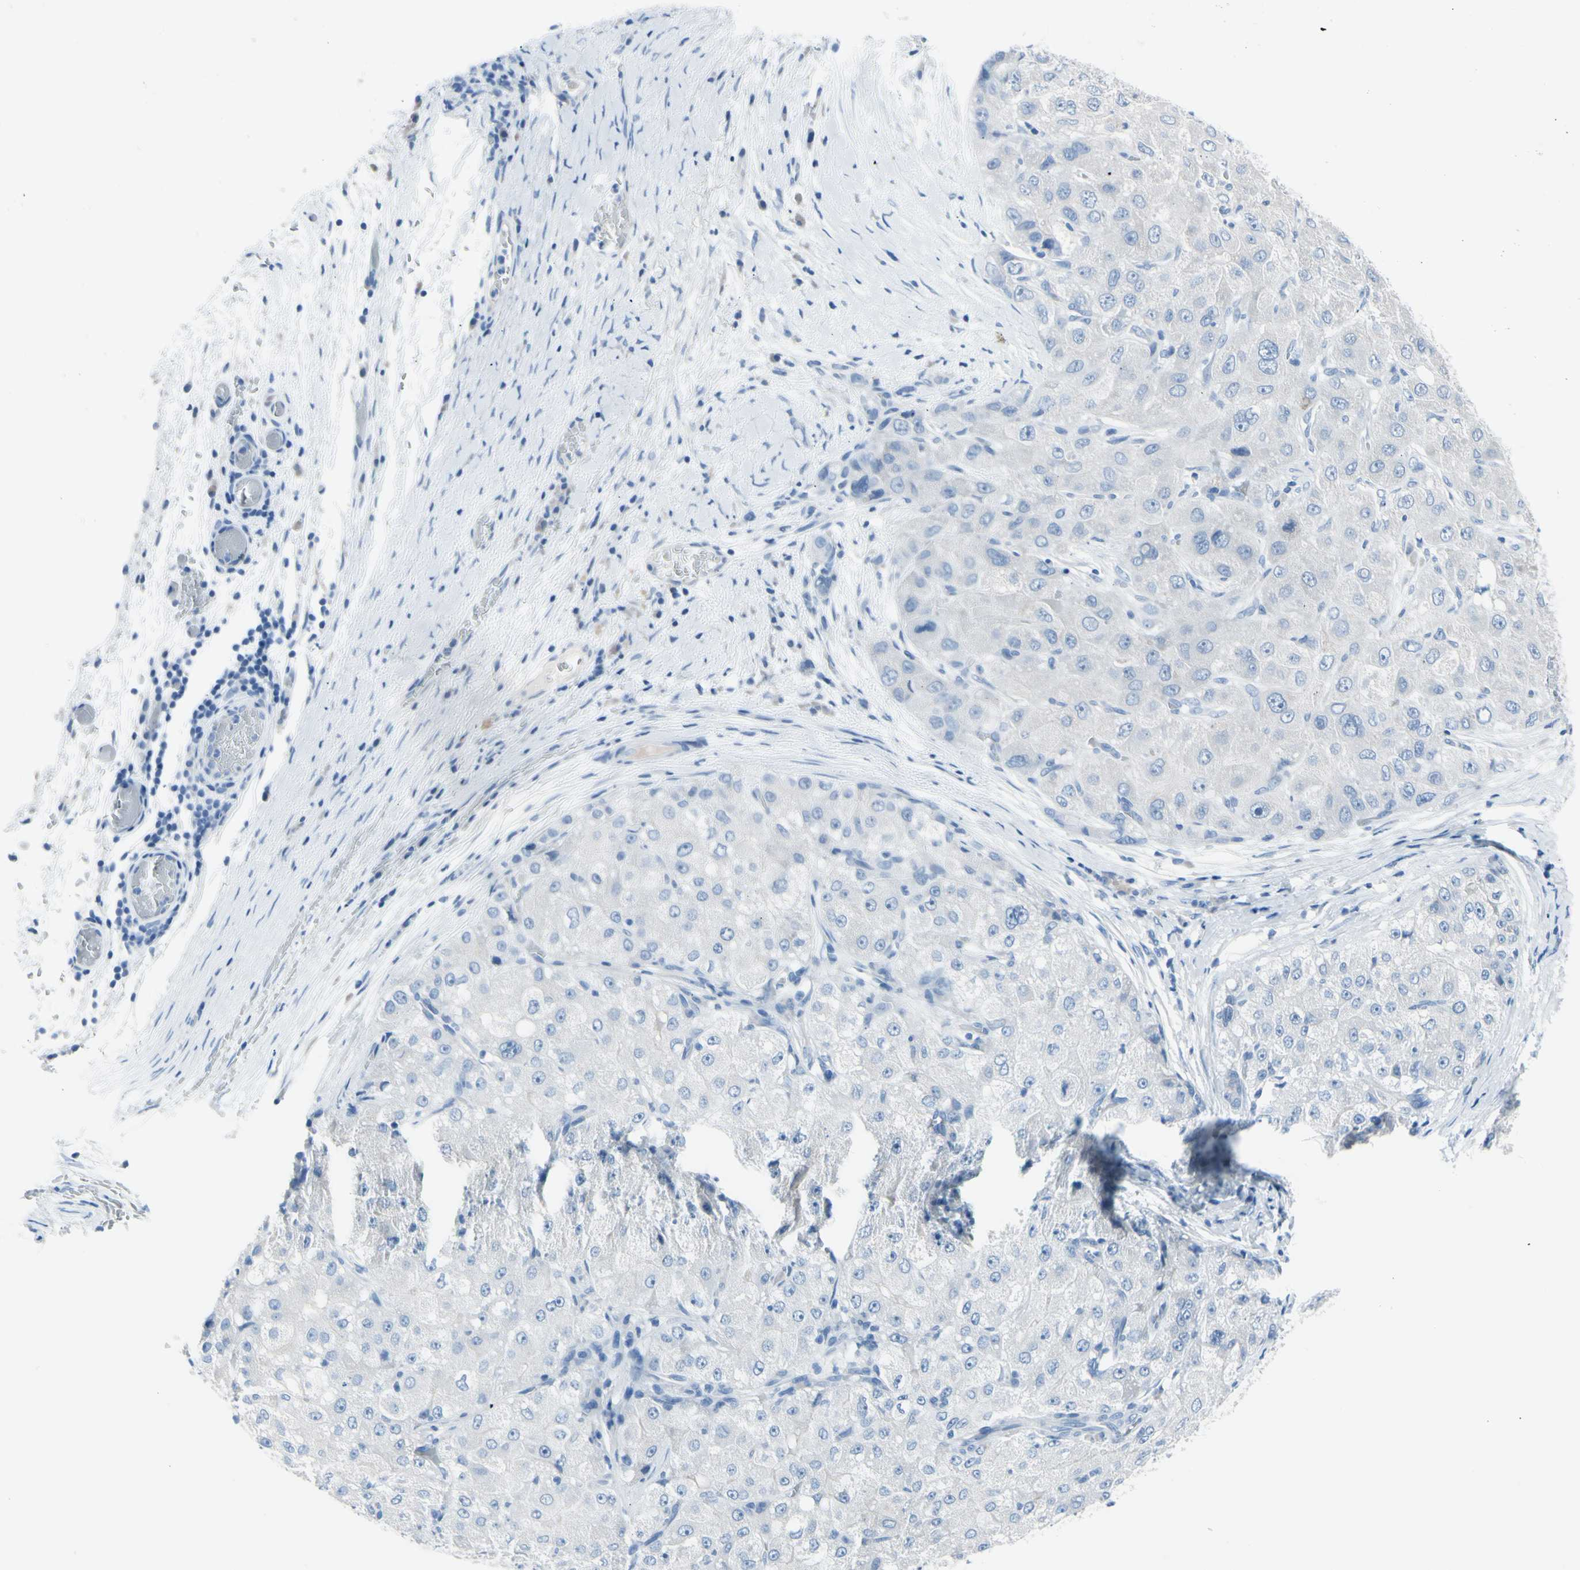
{"staining": {"intensity": "negative", "quantity": "none", "location": "none"}, "tissue": "liver cancer", "cell_type": "Tumor cells", "image_type": "cancer", "snomed": [{"axis": "morphology", "description": "Carcinoma, Hepatocellular, NOS"}, {"axis": "topography", "description": "Liver"}], "caption": "A high-resolution histopathology image shows IHC staining of liver cancer, which reveals no significant positivity in tumor cells. (Brightfield microscopy of DAB (3,3'-diaminobenzidine) immunohistochemistry at high magnification).", "gene": "TPO", "patient": {"sex": "male", "age": 80}}